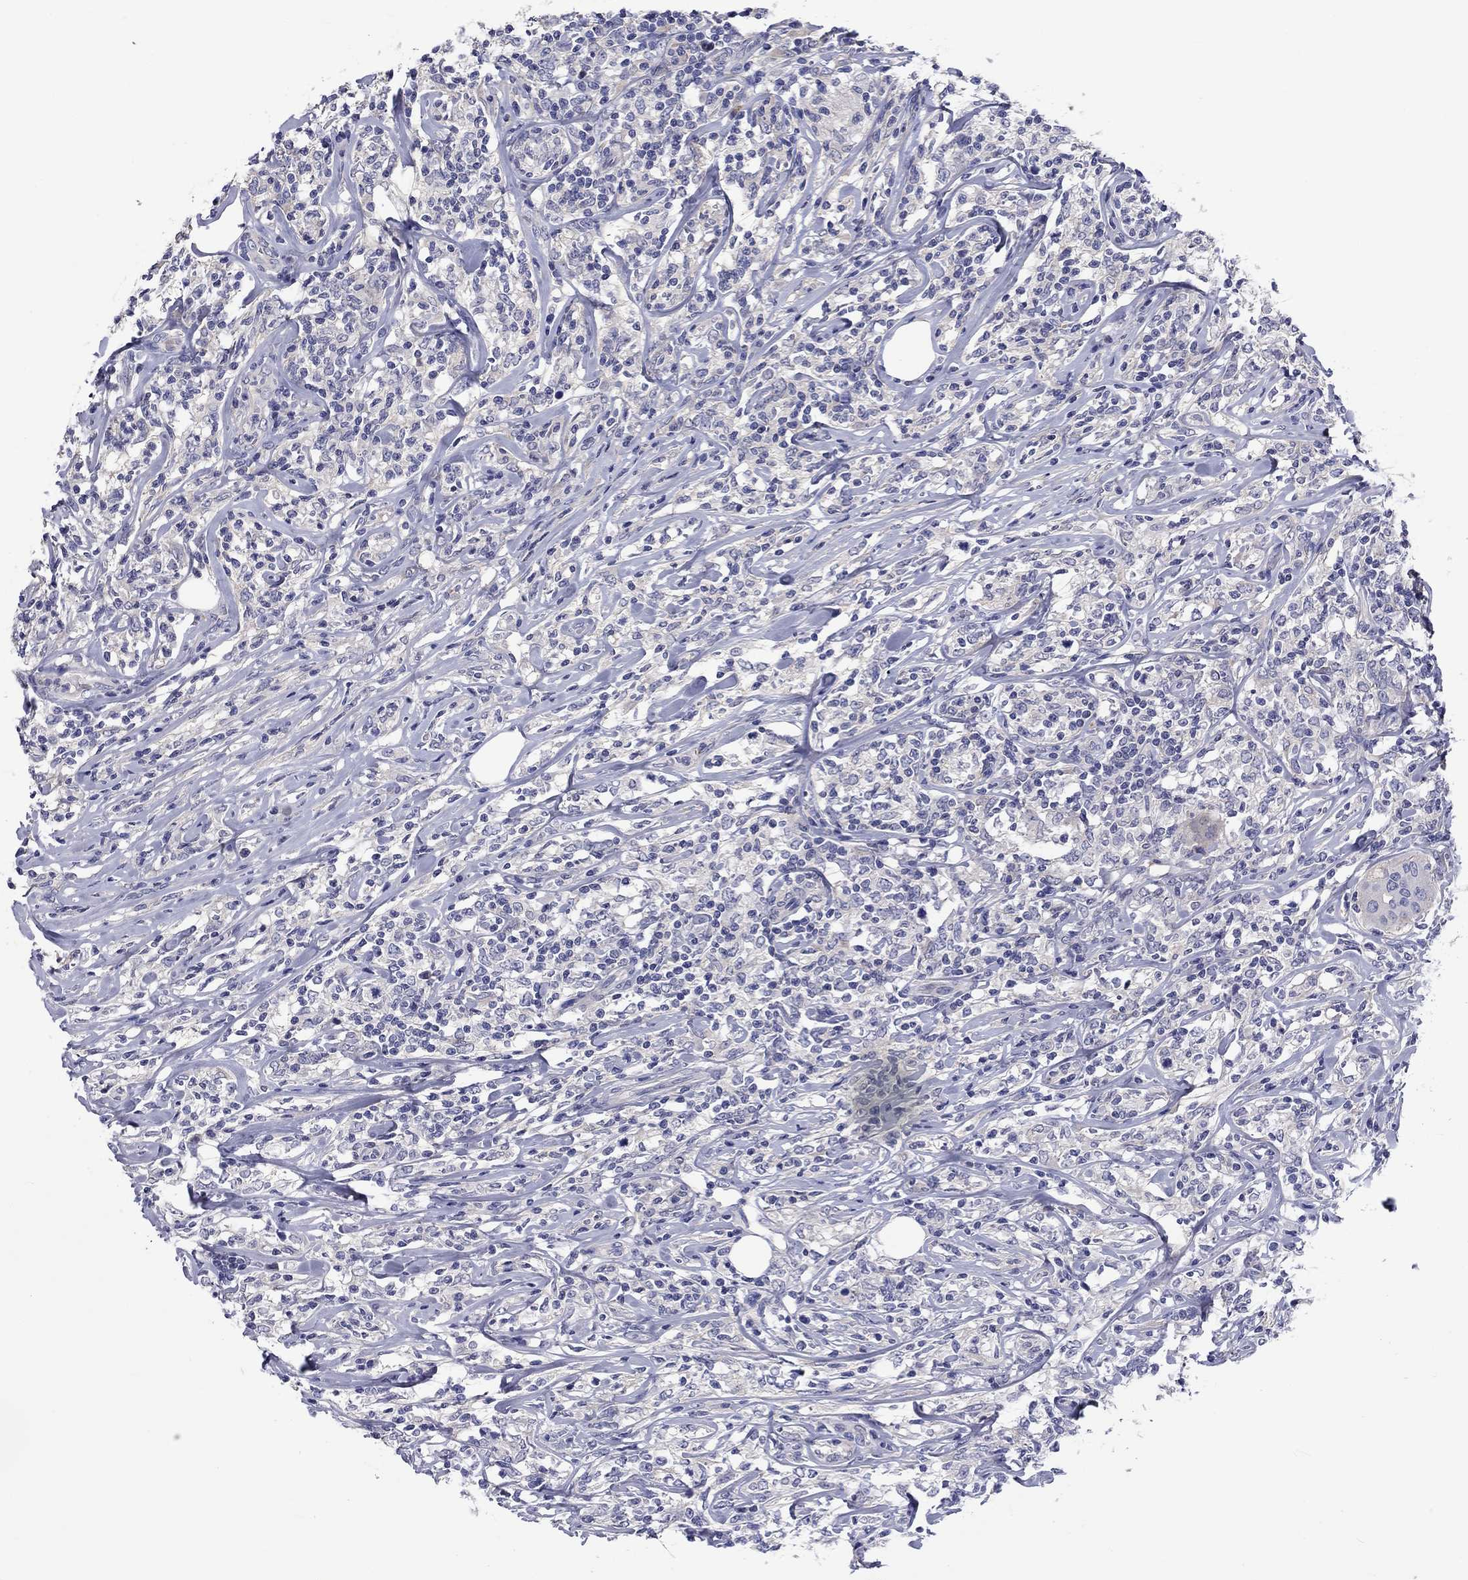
{"staining": {"intensity": "negative", "quantity": "none", "location": "none"}, "tissue": "lymphoma", "cell_type": "Tumor cells", "image_type": "cancer", "snomed": [{"axis": "morphology", "description": "Malignant lymphoma, non-Hodgkin's type, High grade"}, {"axis": "topography", "description": "Lymph node"}], "caption": "A histopathology image of human malignant lymphoma, non-Hodgkin's type (high-grade) is negative for staining in tumor cells. Brightfield microscopy of IHC stained with DAB (brown) and hematoxylin (blue), captured at high magnification.", "gene": "CNDP1", "patient": {"sex": "female", "age": 84}}